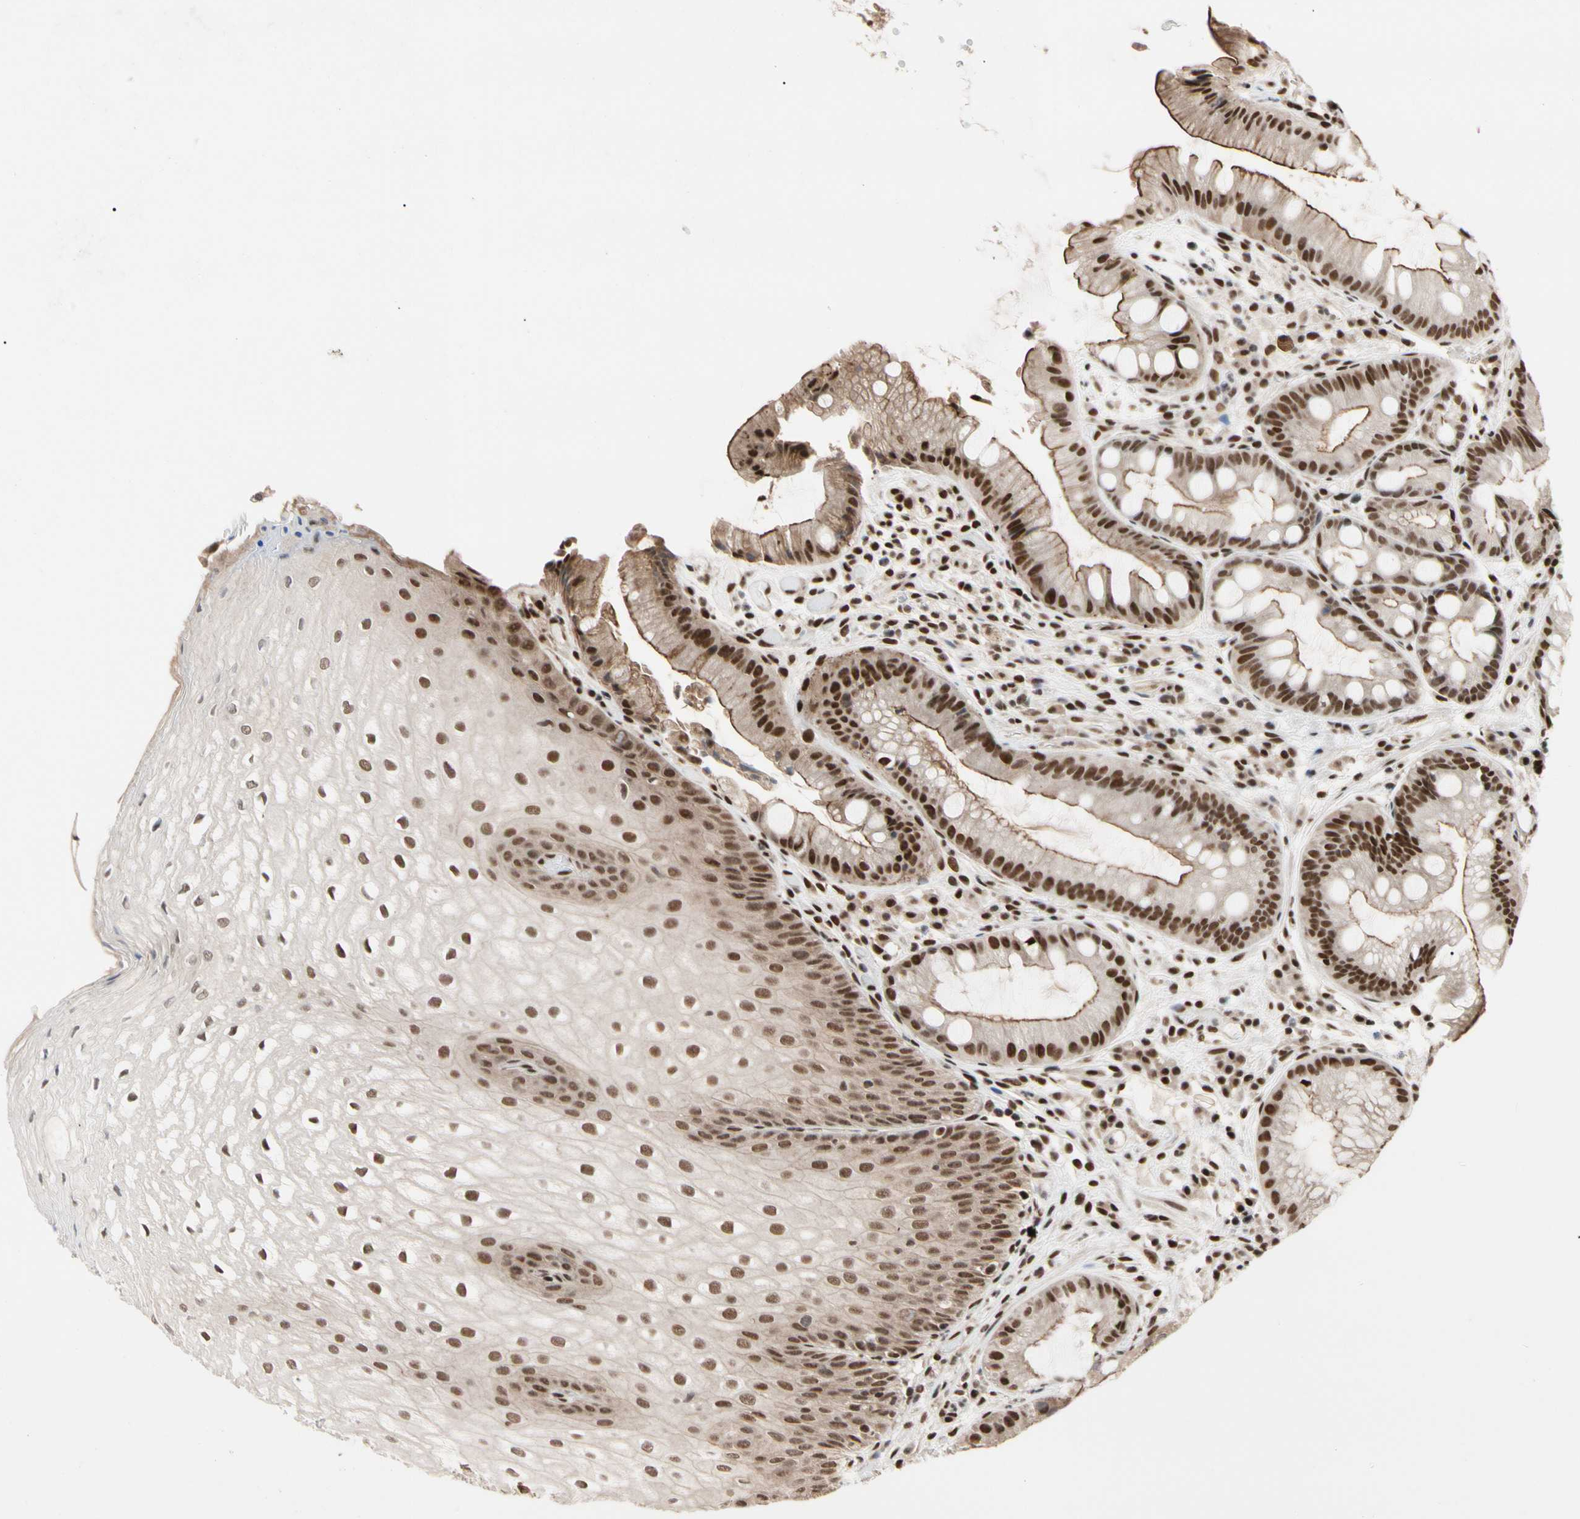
{"staining": {"intensity": "moderate", "quantity": ">75%", "location": "nuclear"}, "tissue": "stomach", "cell_type": "Glandular cells", "image_type": "normal", "snomed": [{"axis": "morphology", "description": "Normal tissue, NOS"}, {"axis": "topography", "description": "Stomach, upper"}], "caption": "The histopathology image exhibits staining of normal stomach, revealing moderate nuclear protein expression (brown color) within glandular cells. The protein of interest is stained brown, and the nuclei are stained in blue (DAB (3,3'-diaminobenzidine) IHC with brightfield microscopy, high magnification).", "gene": "FAM98B", "patient": {"sex": "male", "age": 72}}